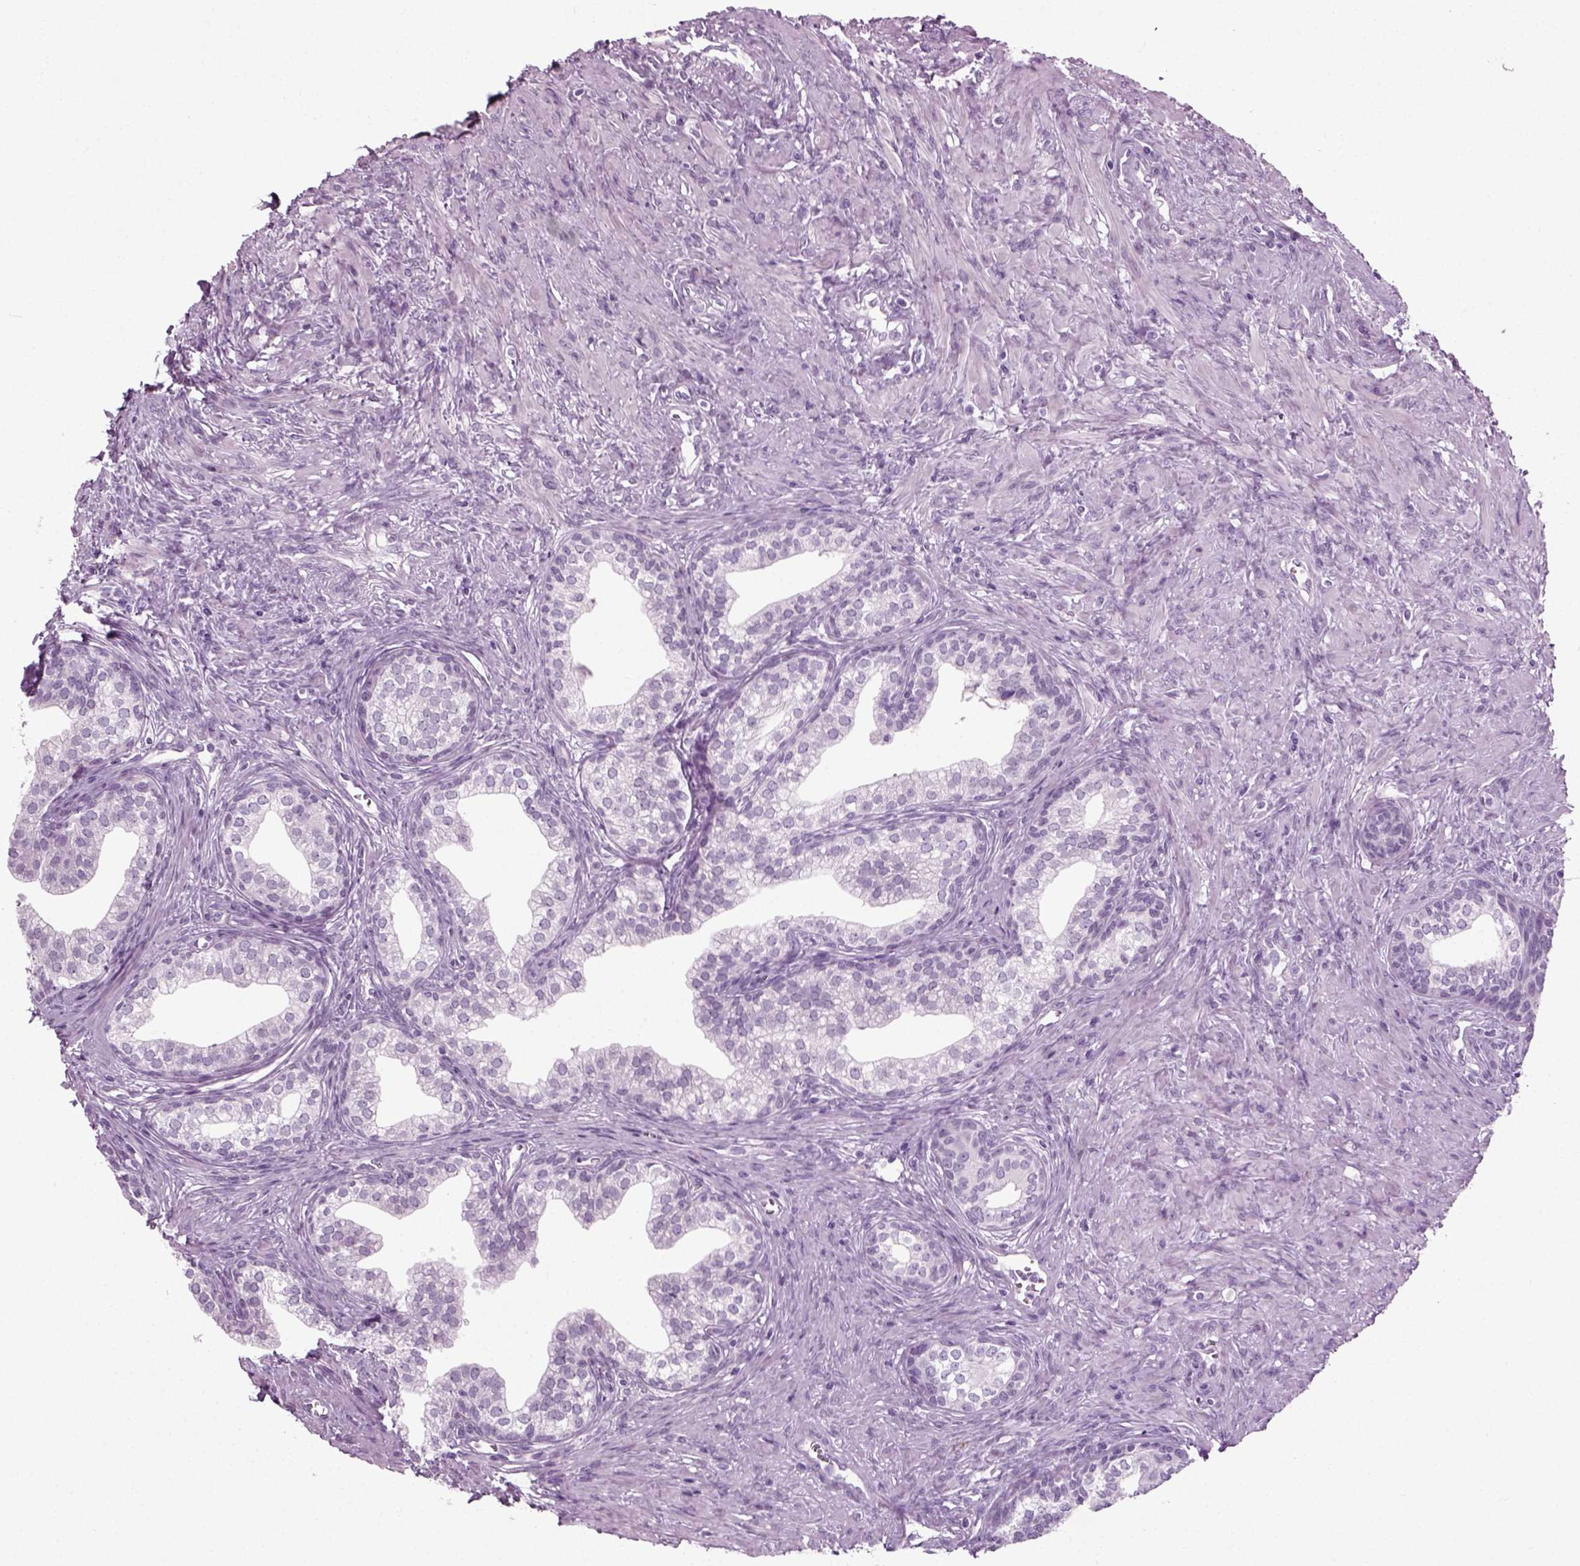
{"staining": {"intensity": "negative", "quantity": "none", "location": "none"}, "tissue": "prostate", "cell_type": "Glandular cells", "image_type": "normal", "snomed": [{"axis": "morphology", "description": "Normal tissue, NOS"}, {"axis": "topography", "description": "Prostate"}], "caption": "Image shows no significant protein positivity in glandular cells of normal prostate.", "gene": "PRLH", "patient": {"sex": "male", "age": 65}}